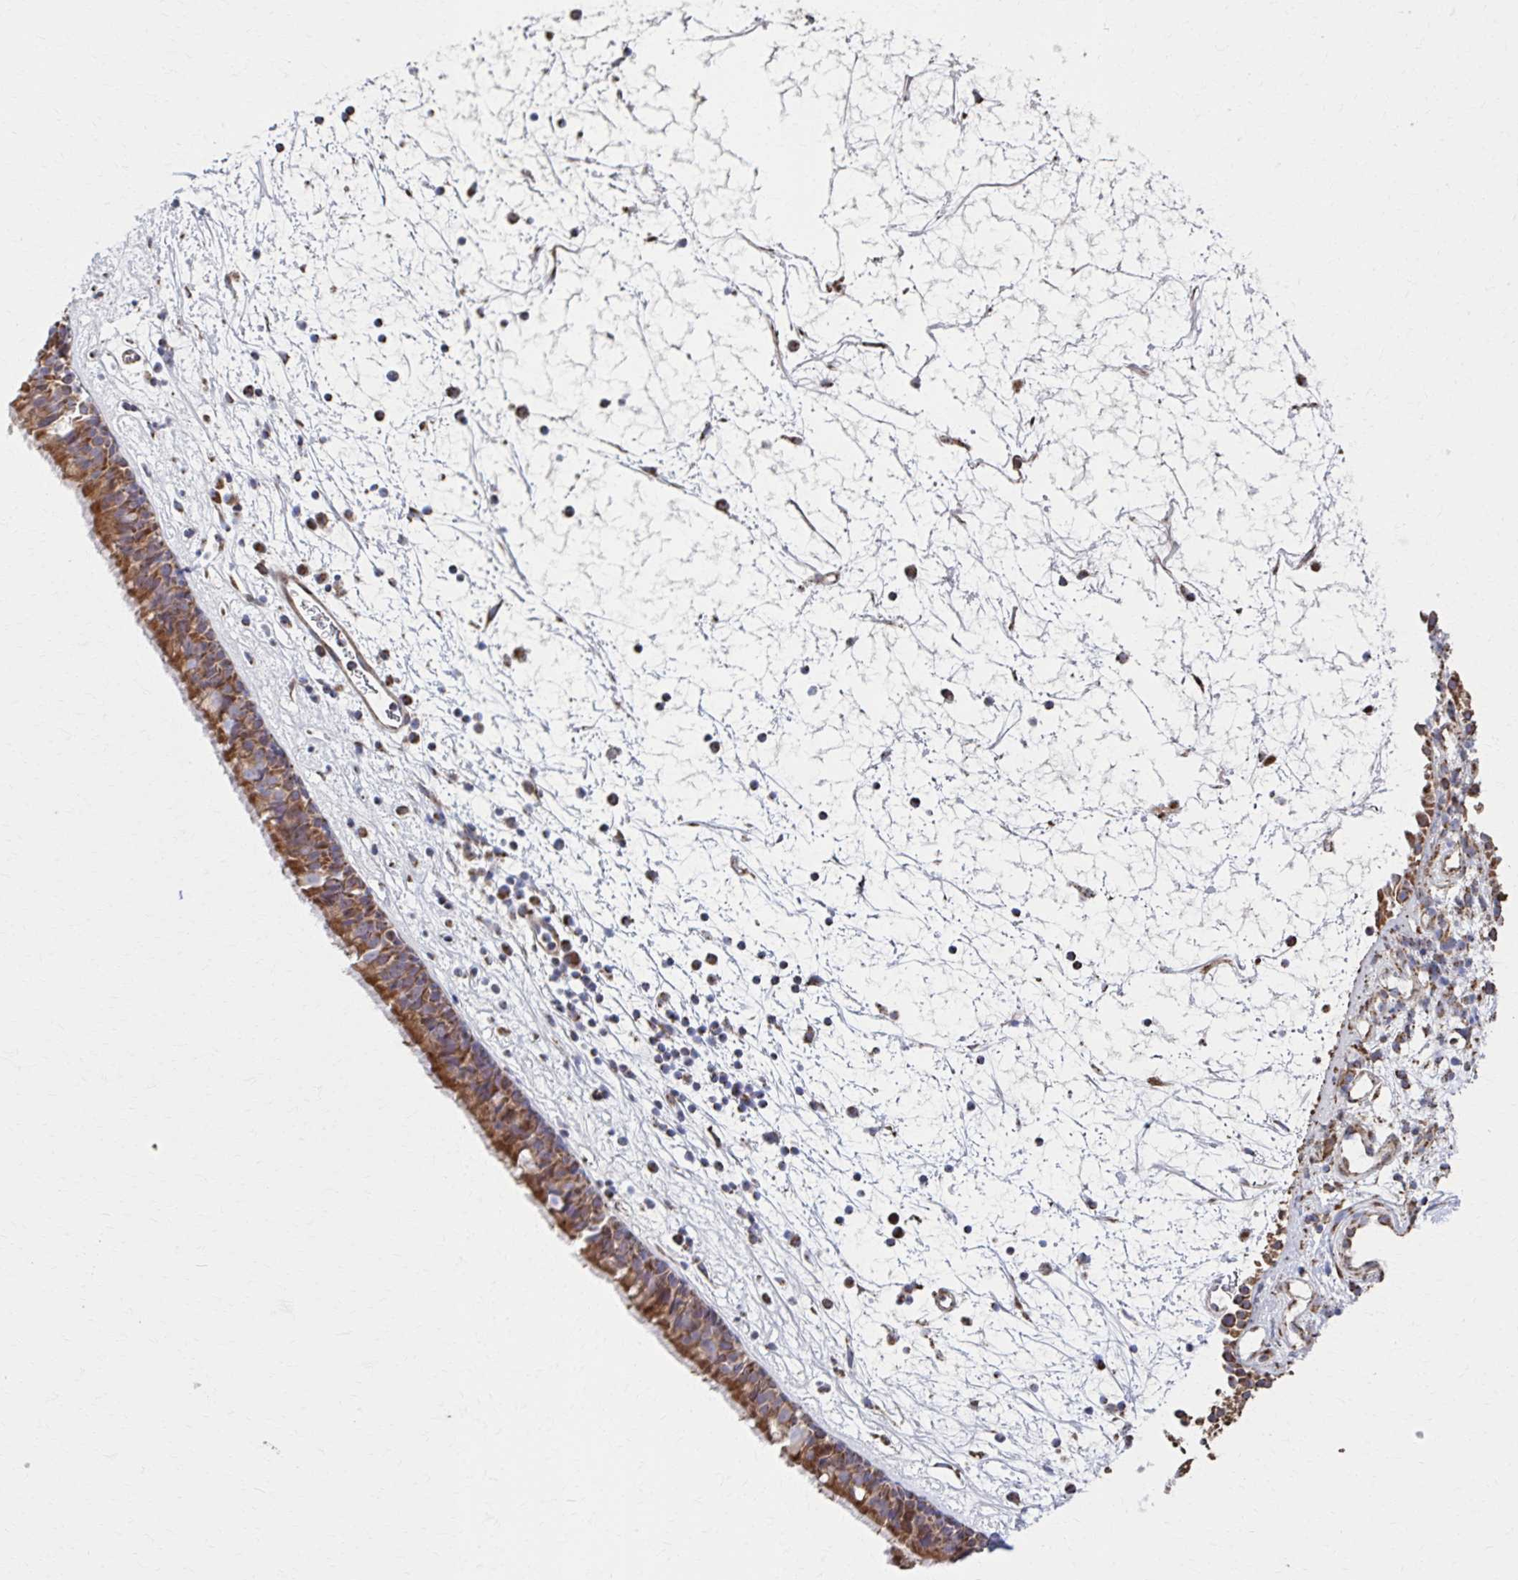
{"staining": {"intensity": "strong", "quantity": ">75%", "location": "cytoplasmic/membranous"}, "tissue": "nasopharynx", "cell_type": "Respiratory epithelial cells", "image_type": "normal", "snomed": [{"axis": "morphology", "description": "Normal tissue, NOS"}, {"axis": "topography", "description": "Nasopharynx"}], "caption": "The micrograph shows a brown stain indicating the presence of a protein in the cytoplasmic/membranous of respiratory epithelial cells in nasopharynx.", "gene": "SAT1", "patient": {"sex": "male", "age": 24}}